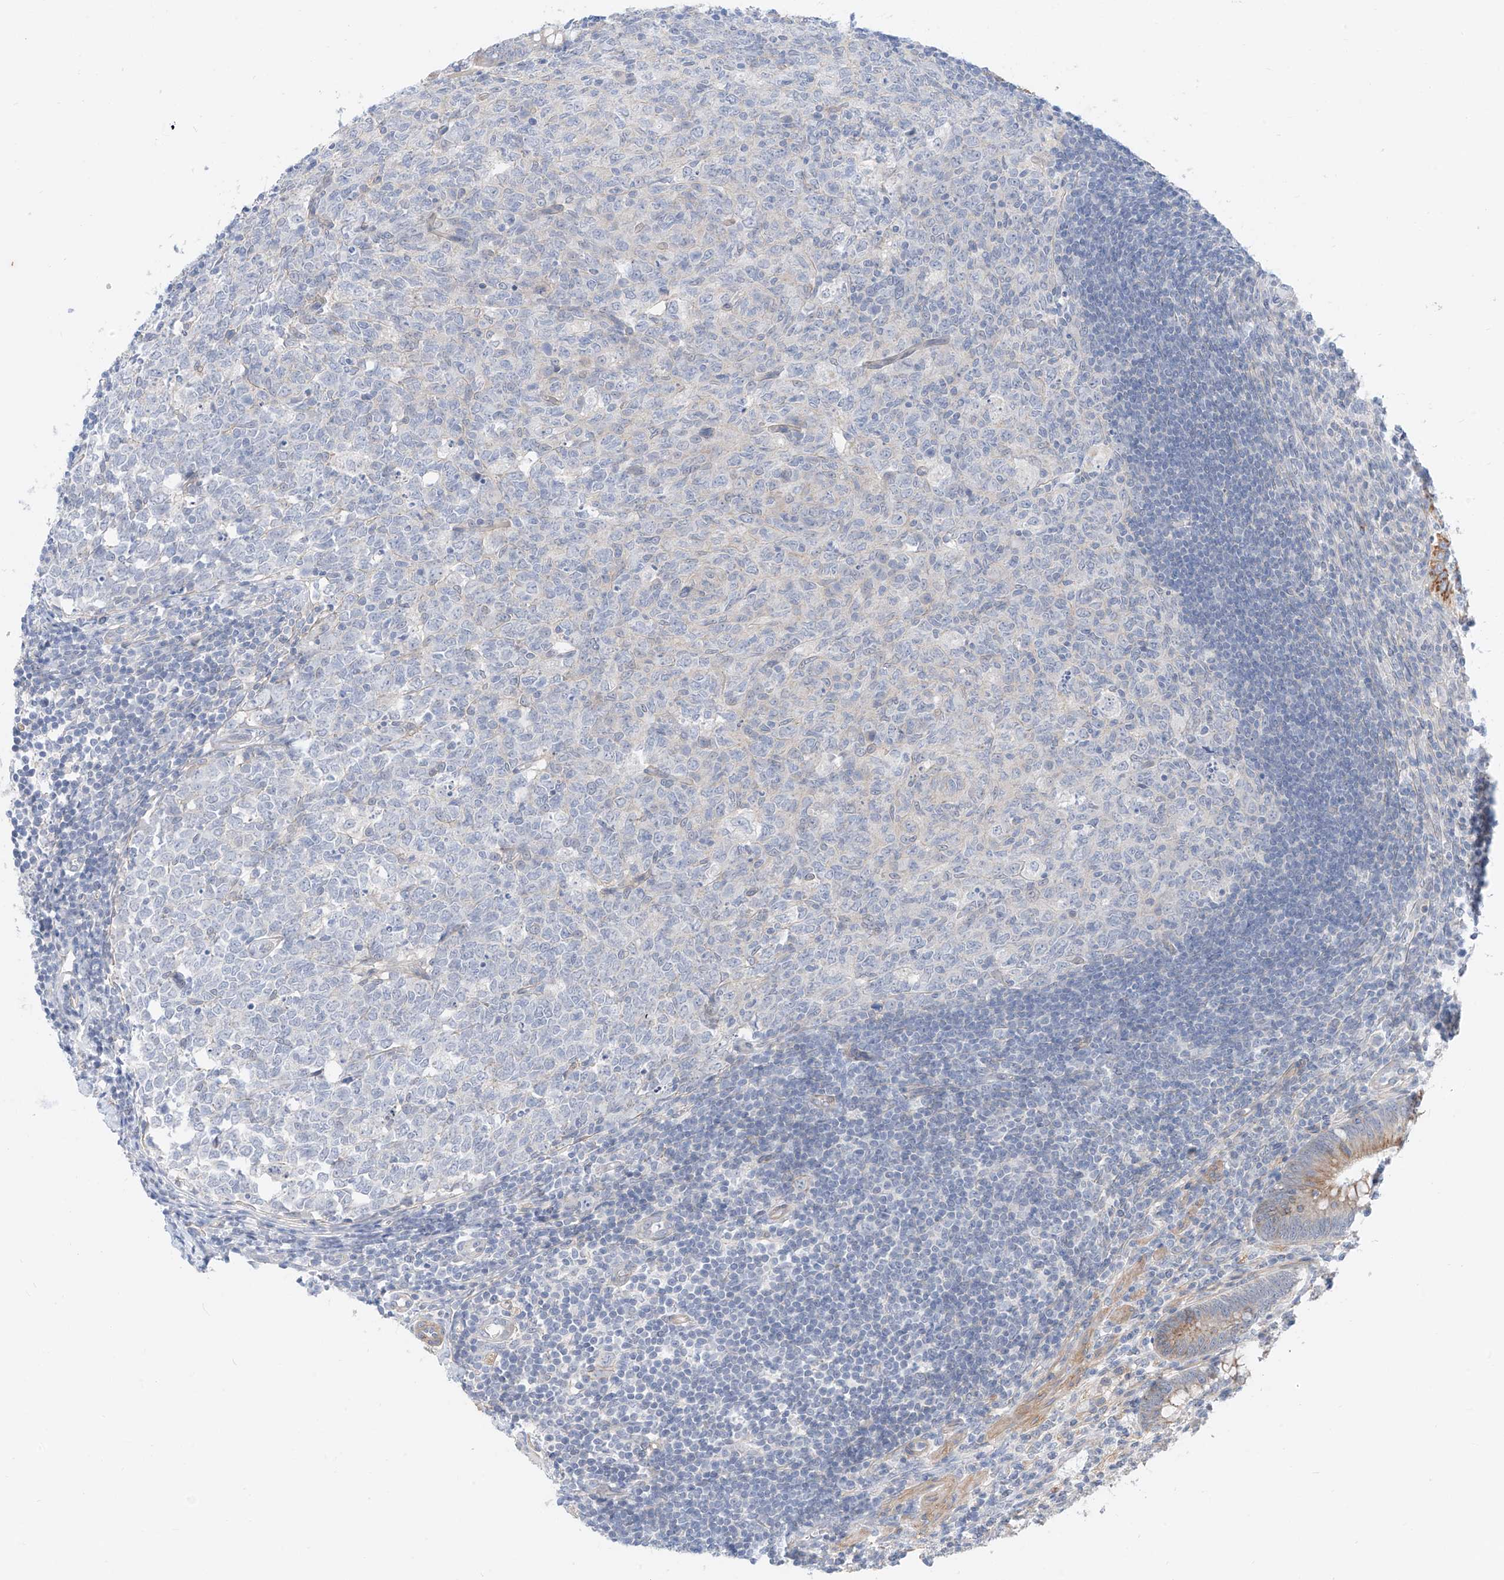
{"staining": {"intensity": "moderate", "quantity": "<25%", "location": "cytoplasmic/membranous"}, "tissue": "appendix", "cell_type": "Glandular cells", "image_type": "normal", "snomed": [{"axis": "morphology", "description": "Normal tissue, NOS"}, {"axis": "topography", "description": "Appendix"}], "caption": "Appendix was stained to show a protein in brown. There is low levels of moderate cytoplasmic/membranous positivity in approximately <25% of glandular cells. (Brightfield microscopy of DAB IHC at high magnification).", "gene": "ABLIM2", "patient": {"sex": "male", "age": 14}}